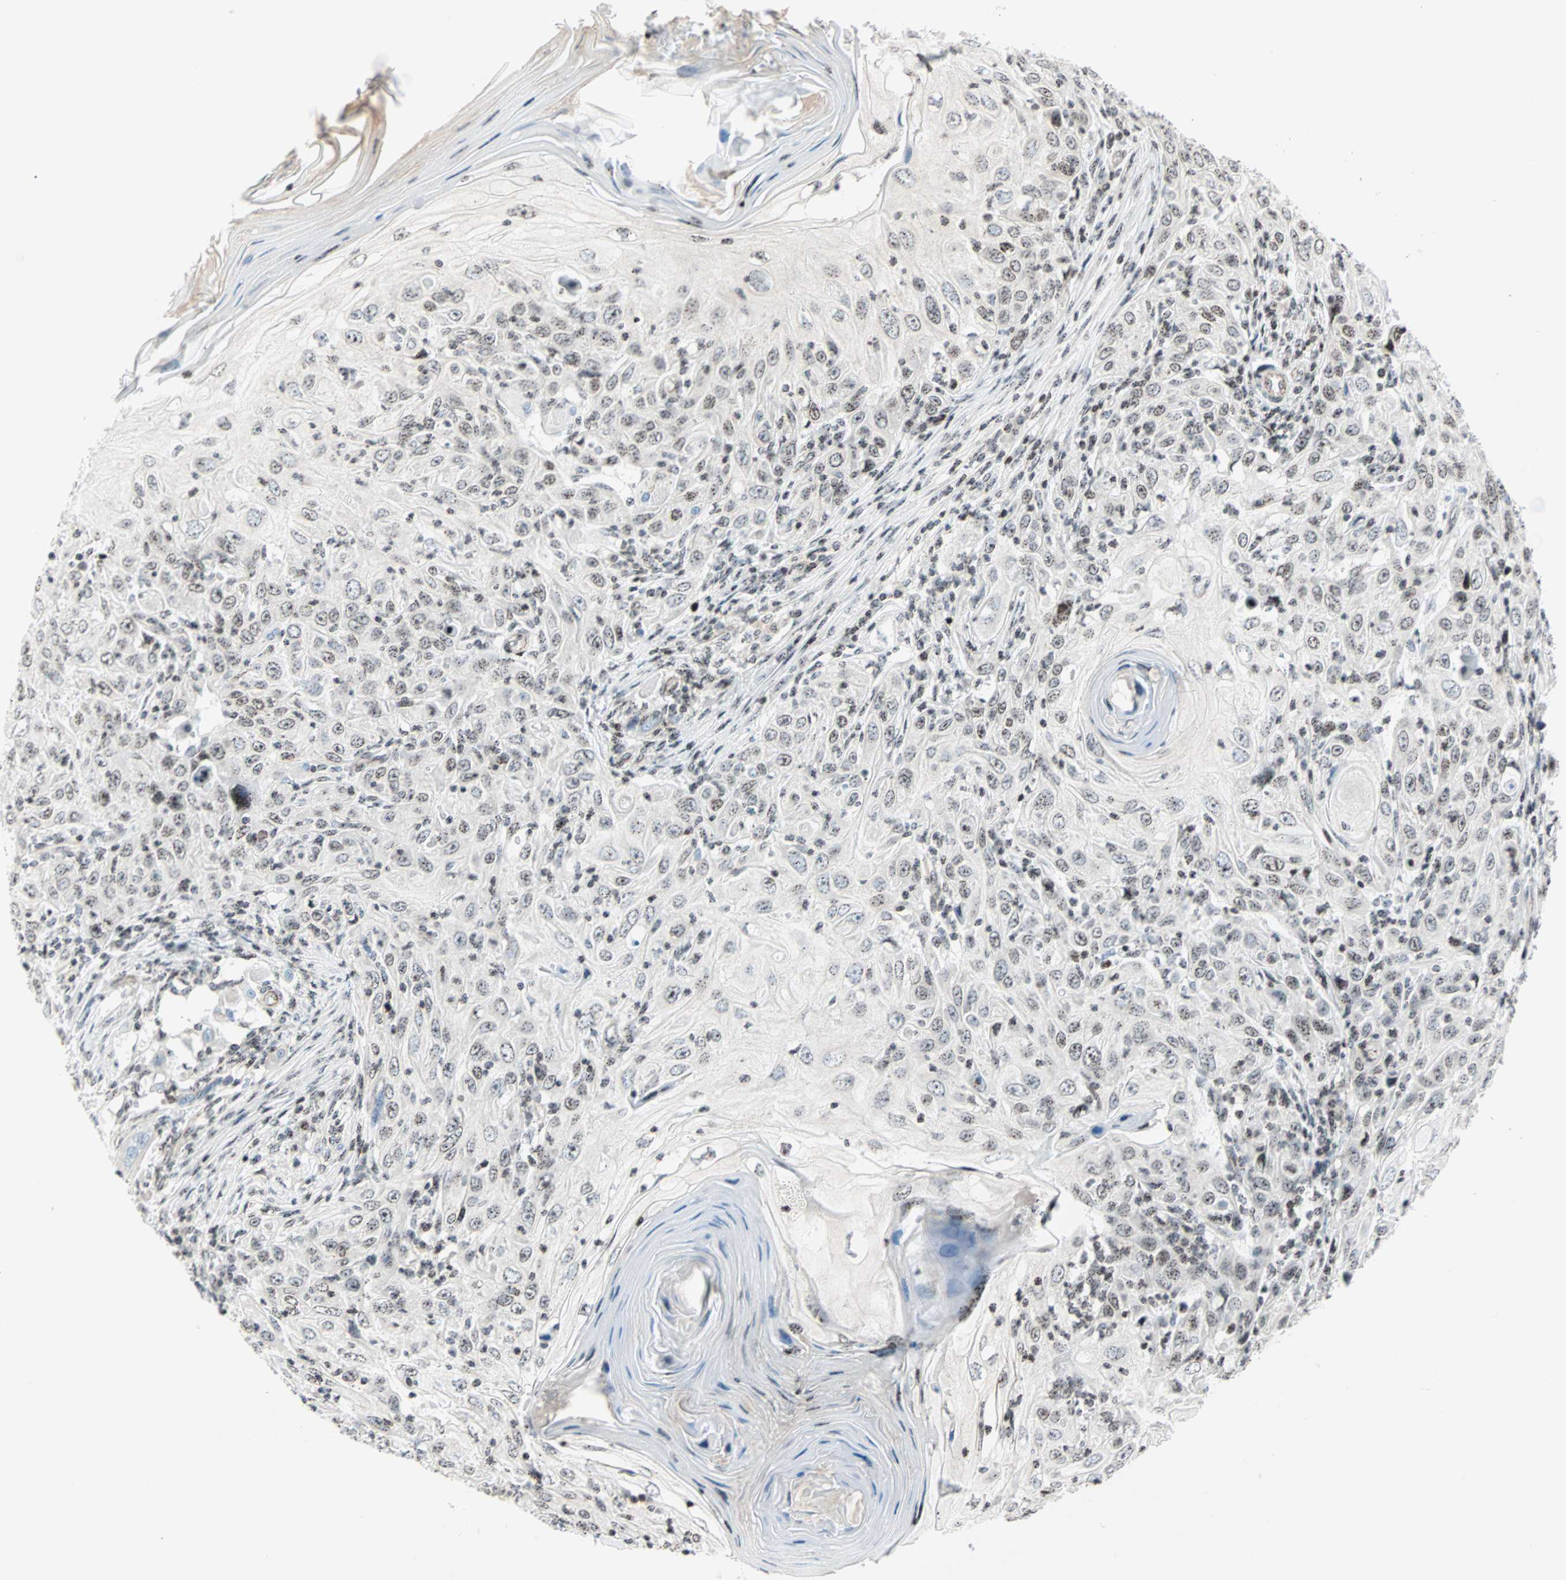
{"staining": {"intensity": "weak", "quantity": "25%-75%", "location": "nuclear"}, "tissue": "skin cancer", "cell_type": "Tumor cells", "image_type": "cancer", "snomed": [{"axis": "morphology", "description": "Squamous cell carcinoma, NOS"}, {"axis": "topography", "description": "Skin"}], "caption": "A brown stain shows weak nuclear staining of a protein in skin cancer tumor cells.", "gene": "CENPA", "patient": {"sex": "female", "age": 88}}